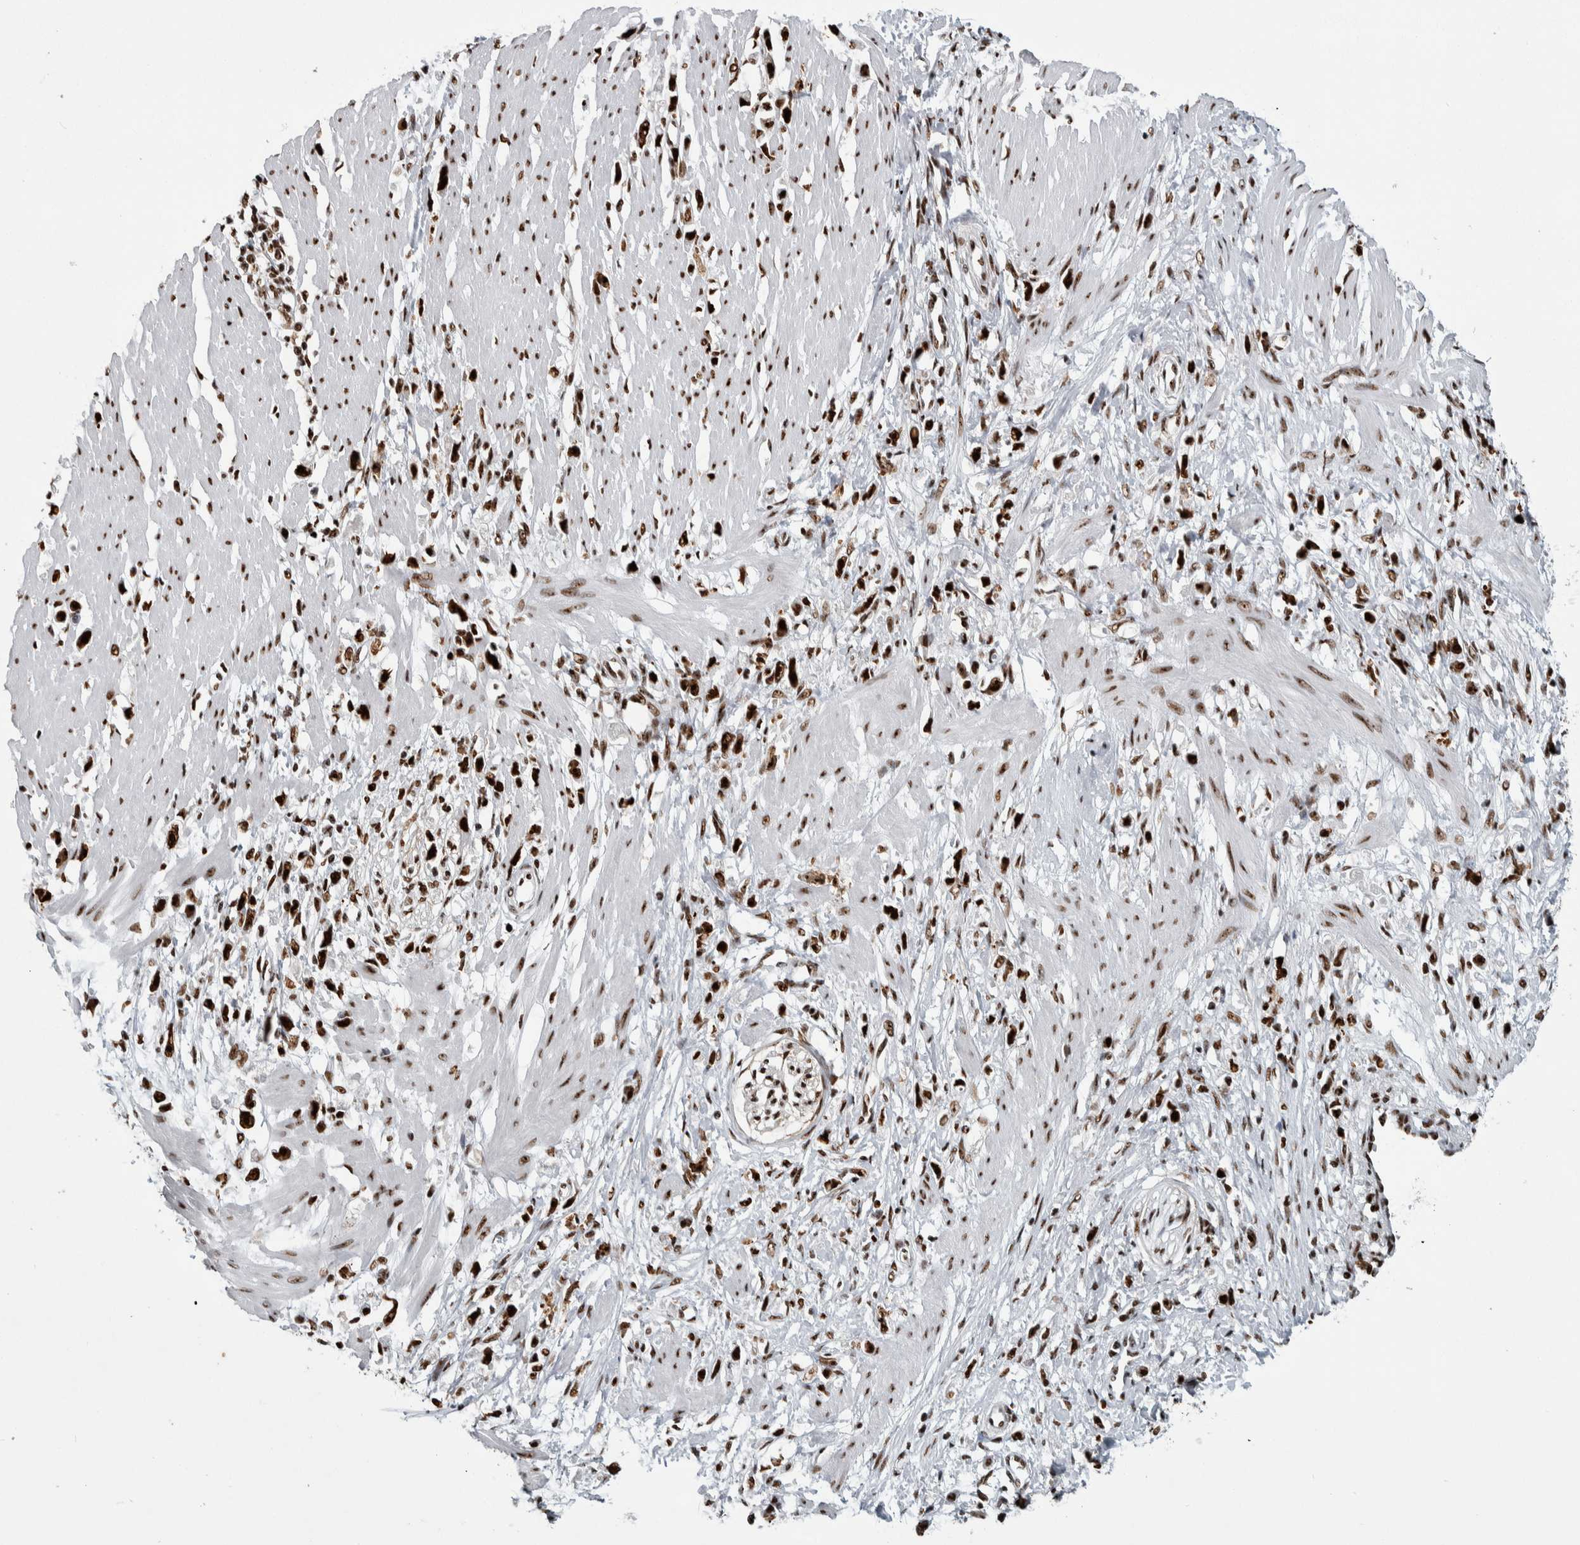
{"staining": {"intensity": "strong", "quantity": ">75%", "location": "nuclear"}, "tissue": "stomach cancer", "cell_type": "Tumor cells", "image_type": "cancer", "snomed": [{"axis": "morphology", "description": "Adenocarcinoma, NOS"}, {"axis": "topography", "description": "Stomach"}], "caption": "Immunohistochemistry micrograph of human stomach adenocarcinoma stained for a protein (brown), which exhibits high levels of strong nuclear positivity in about >75% of tumor cells.", "gene": "NCL", "patient": {"sex": "female", "age": 59}}